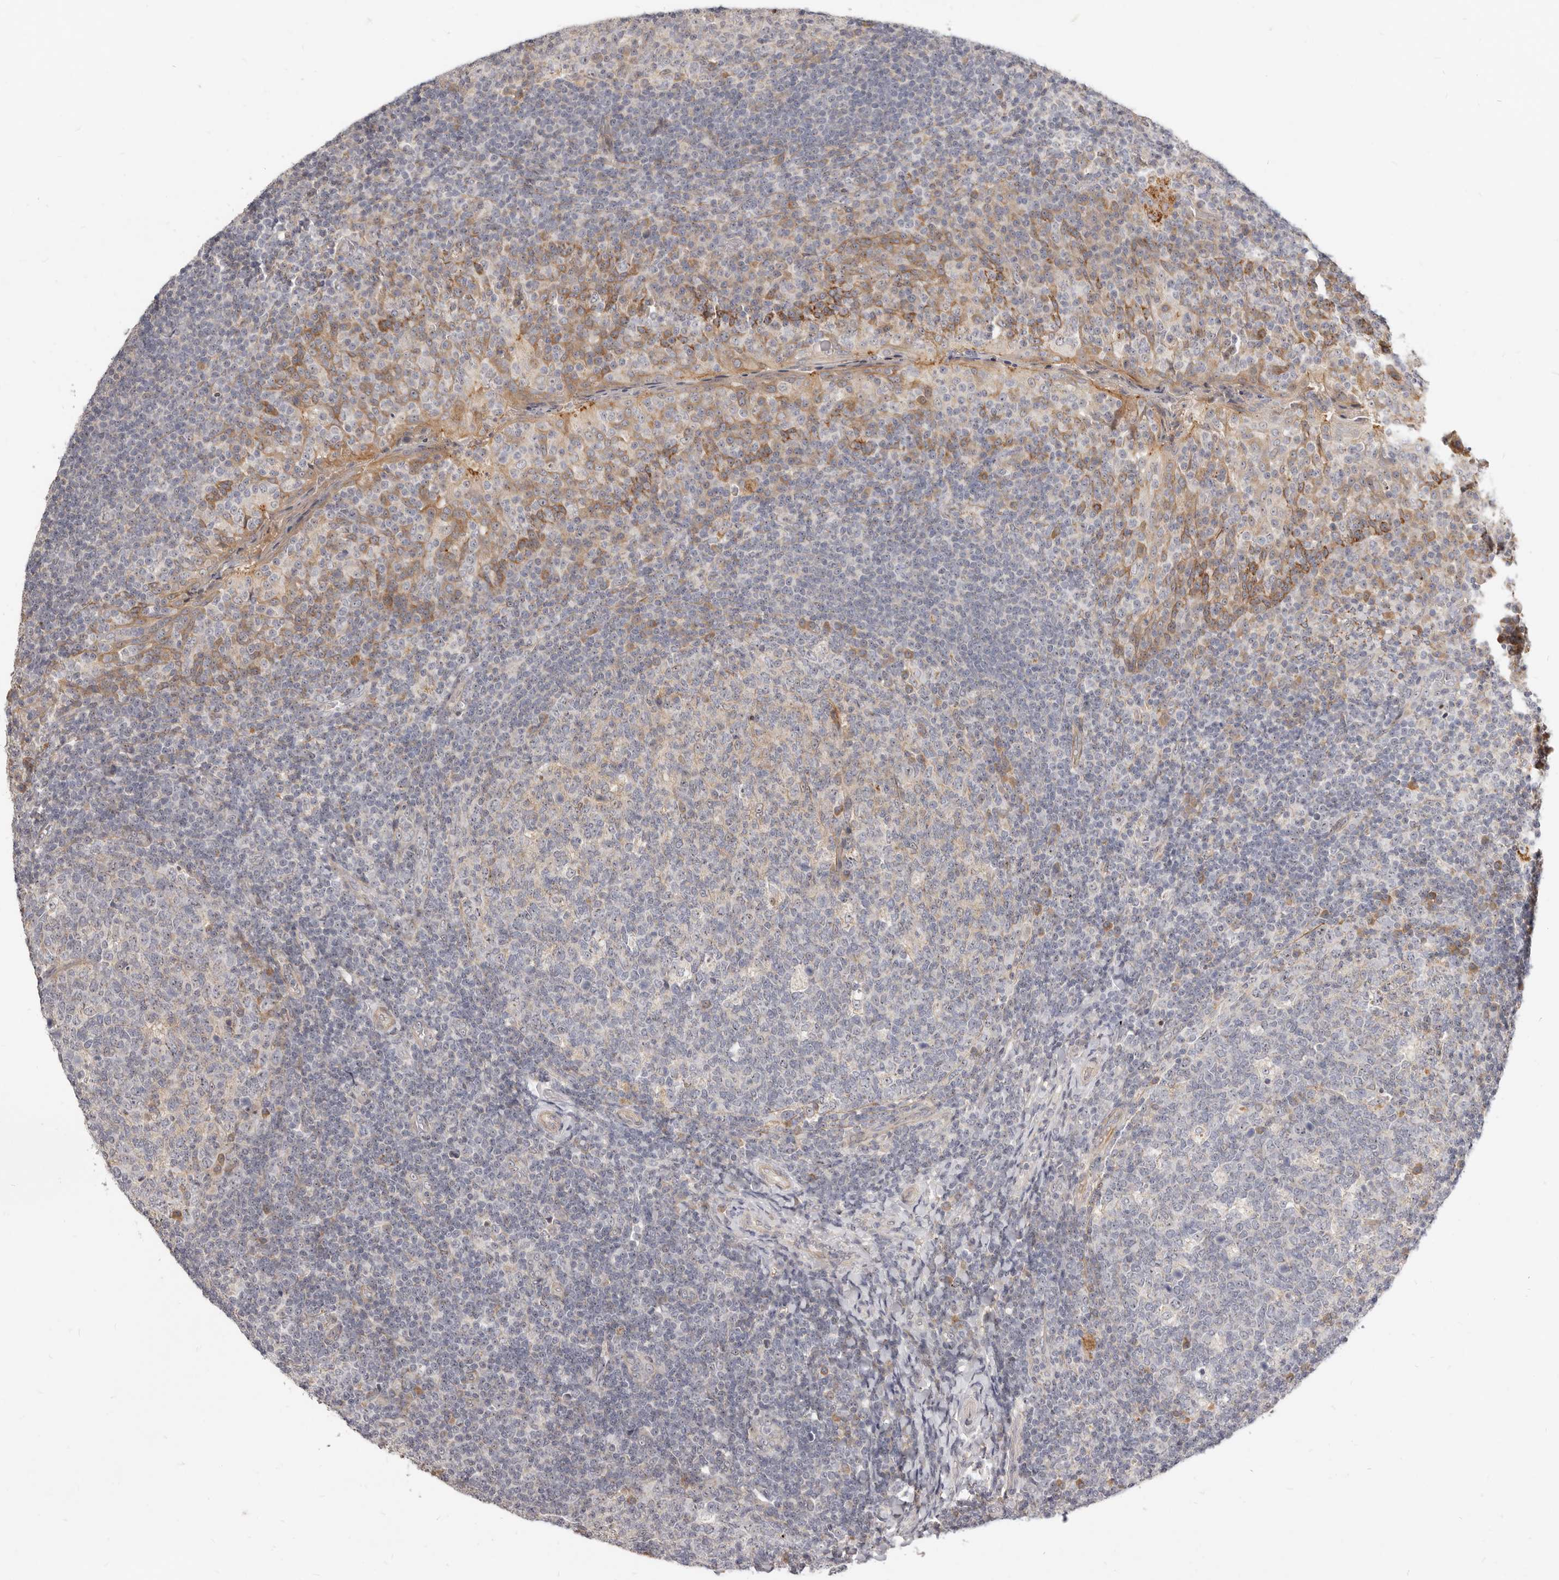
{"staining": {"intensity": "negative", "quantity": "none", "location": "none"}, "tissue": "tonsil", "cell_type": "Germinal center cells", "image_type": "normal", "snomed": [{"axis": "morphology", "description": "Normal tissue, NOS"}, {"axis": "topography", "description": "Tonsil"}], "caption": "Tonsil stained for a protein using immunohistochemistry (IHC) displays no expression germinal center cells.", "gene": "MICALL2", "patient": {"sex": "female", "age": 19}}